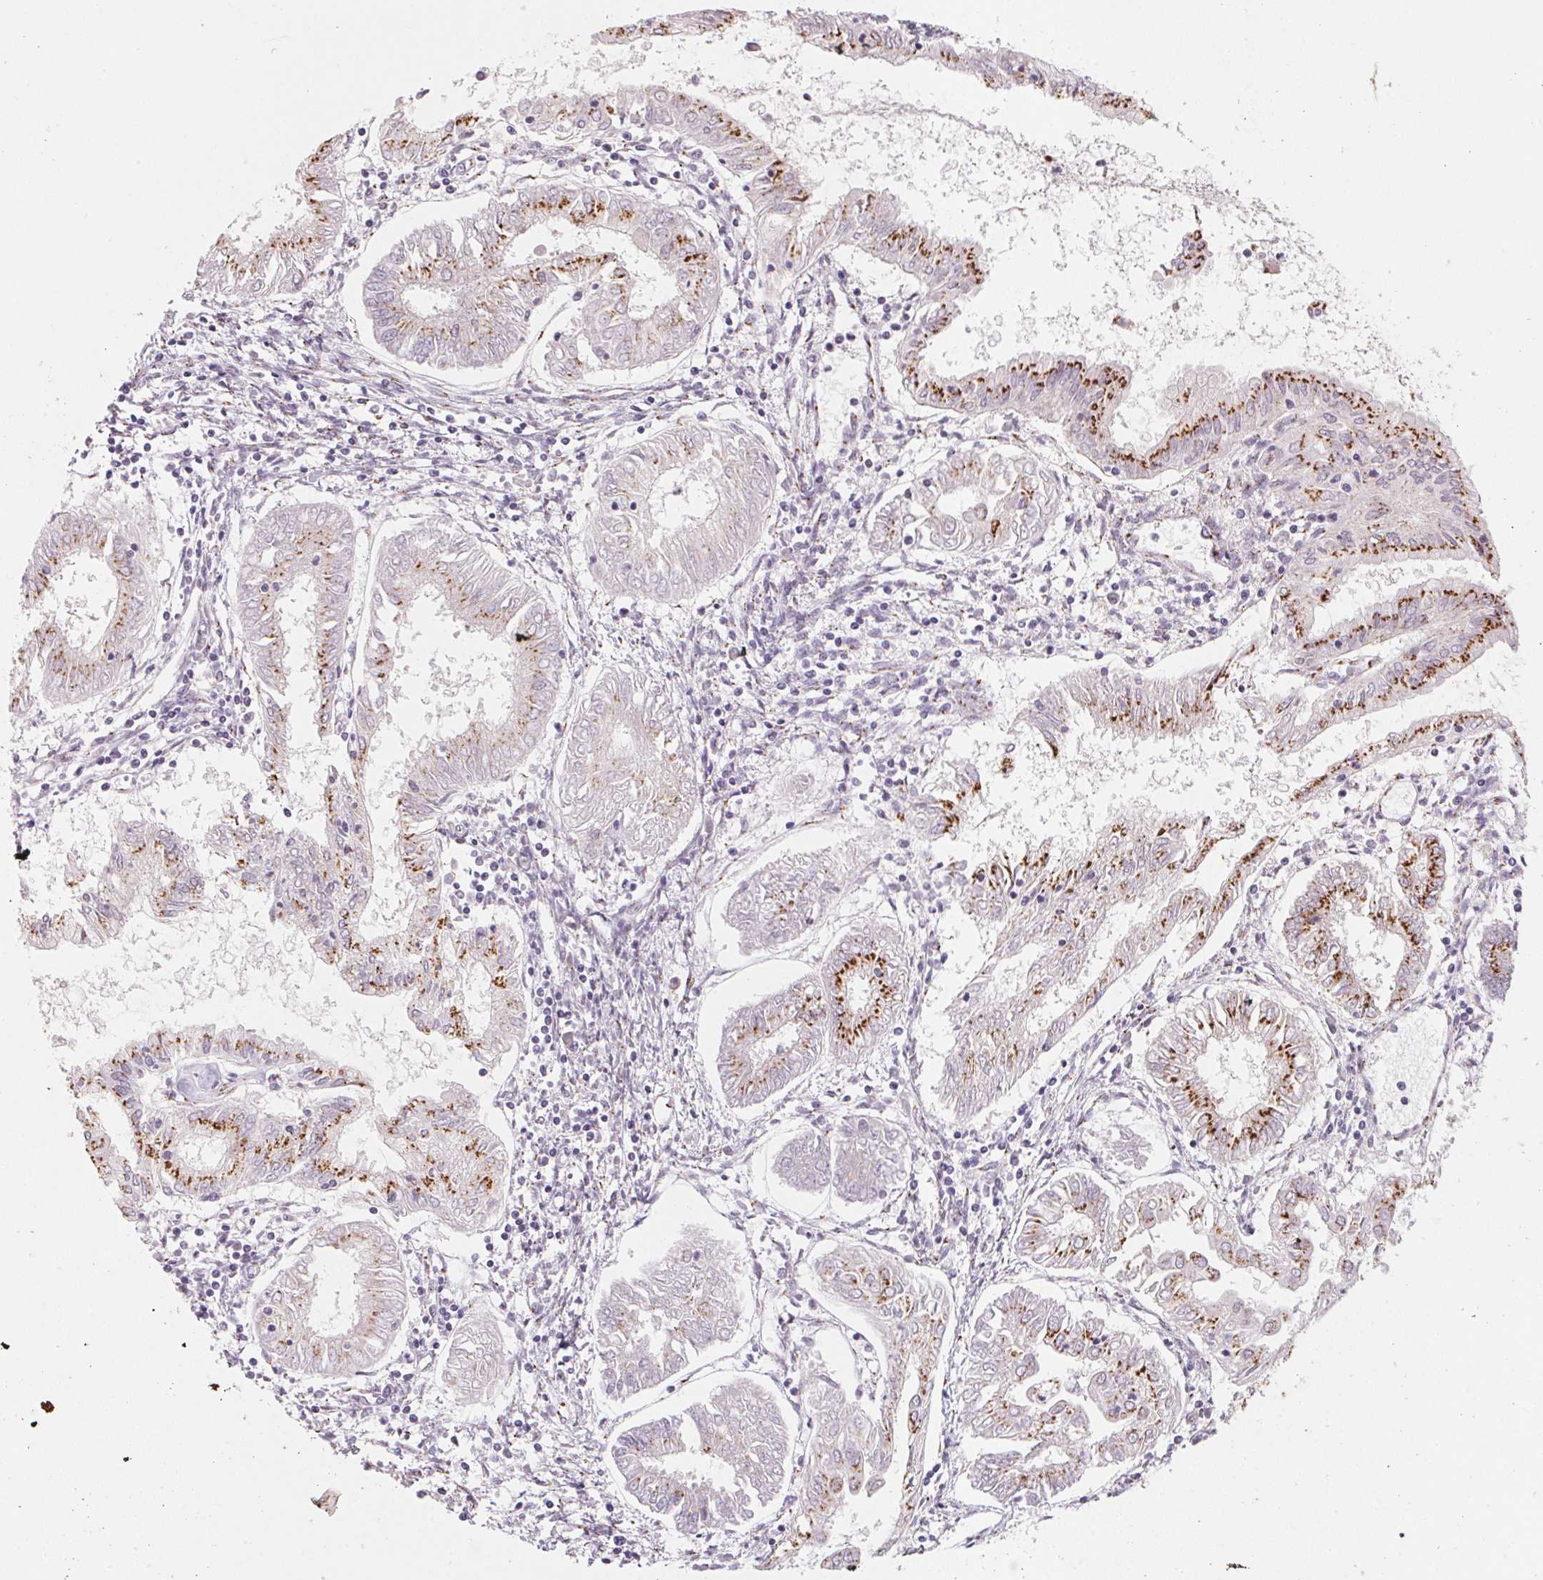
{"staining": {"intensity": "strong", "quantity": "25%-75%", "location": "cytoplasmic/membranous"}, "tissue": "endometrial cancer", "cell_type": "Tumor cells", "image_type": "cancer", "snomed": [{"axis": "morphology", "description": "Adenocarcinoma, NOS"}, {"axis": "topography", "description": "Endometrium"}], "caption": "DAB immunohistochemical staining of endometrial cancer (adenocarcinoma) reveals strong cytoplasmic/membranous protein positivity in approximately 25%-75% of tumor cells.", "gene": "RAB22A", "patient": {"sex": "female", "age": 68}}